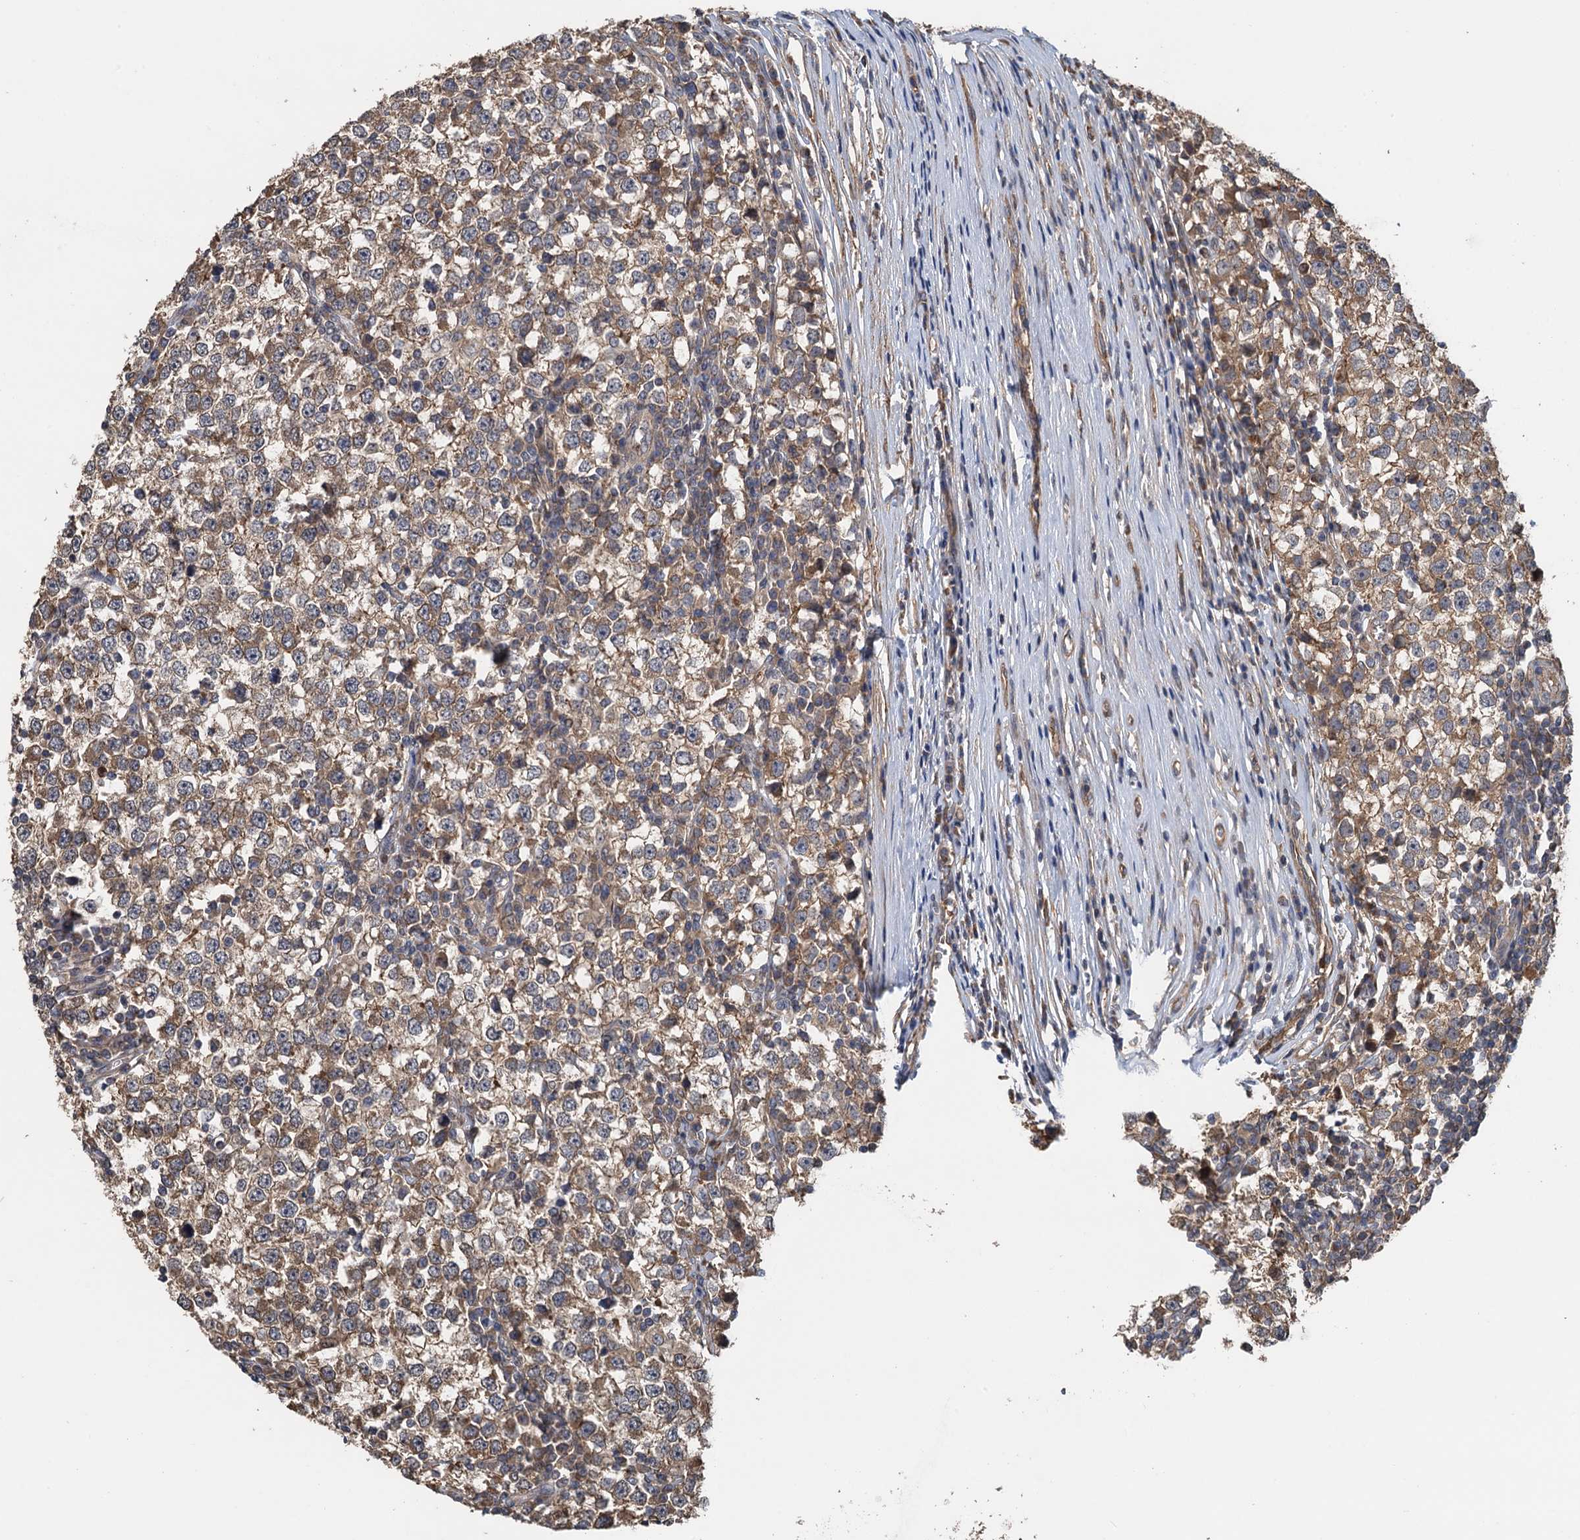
{"staining": {"intensity": "moderate", "quantity": ">75%", "location": "cytoplasmic/membranous"}, "tissue": "testis cancer", "cell_type": "Tumor cells", "image_type": "cancer", "snomed": [{"axis": "morphology", "description": "Seminoma, NOS"}, {"axis": "topography", "description": "Testis"}], "caption": "About >75% of tumor cells in testis cancer (seminoma) reveal moderate cytoplasmic/membranous protein staining as visualized by brown immunohistochemical staining.", "gene": "MEAK7", "patient": {"sex": "male", "age": 65}}